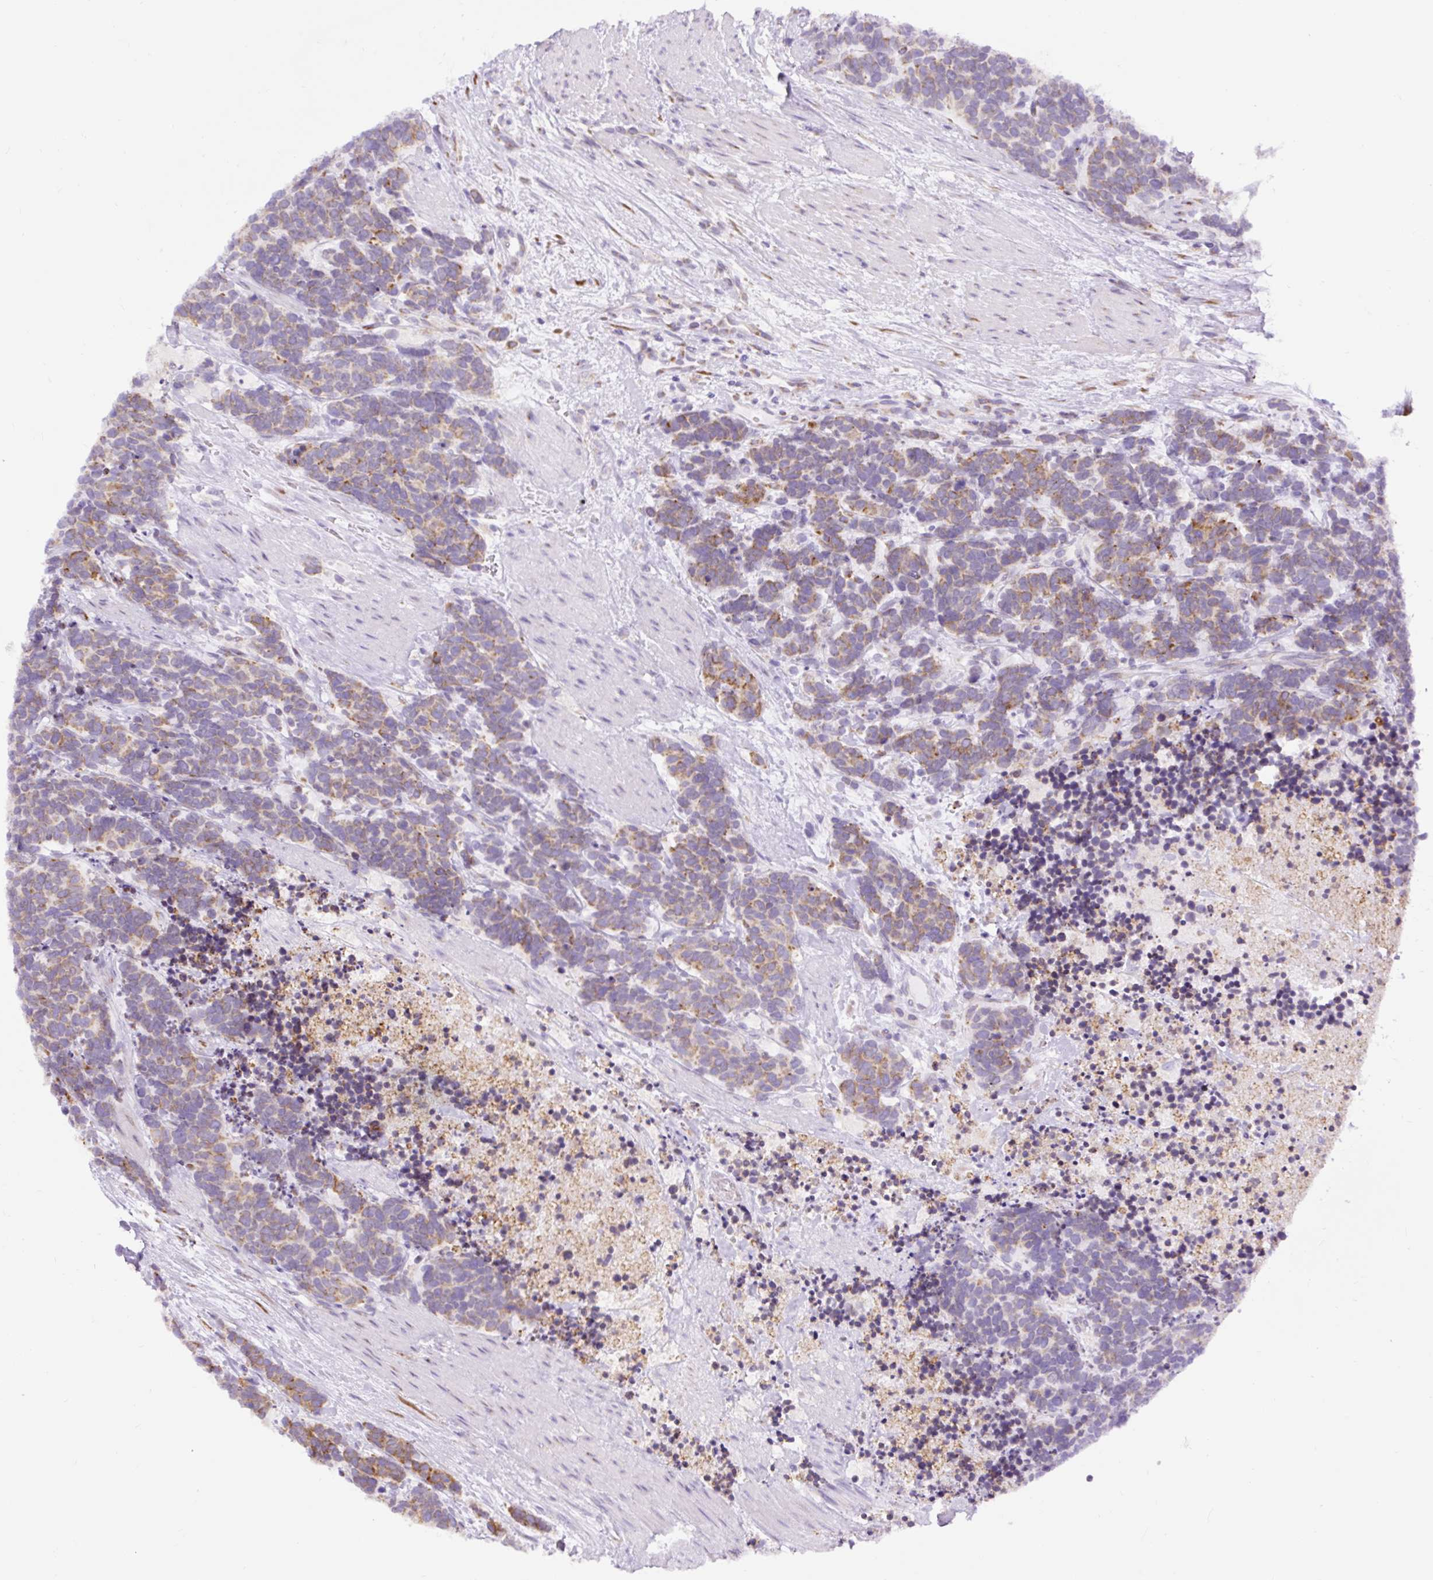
{"staining": {"intensity": "moderate", "quantity": ">75%", "location": "cytoplasmic/membranous"}, "tissue": "carcinoid", "cell_type": "Tumor cells", "image_type": "cancer", "snomed": [{"axis": "morphology", "description": "Carcinoma, NOS"}, {"axis": "morphology", "description": "Carcinoid, malignant, NOS"}, {"axis": "topography", "description": "Prostate"}], "caption": "Approximately >75% of tumor cells in human carcinoid show moderate cytoplasmic/membranous protein staining as visualized by brown immunohistochemical staining.", "gene": "DDOST", "patient": {"sex": "male", "age": 57}}